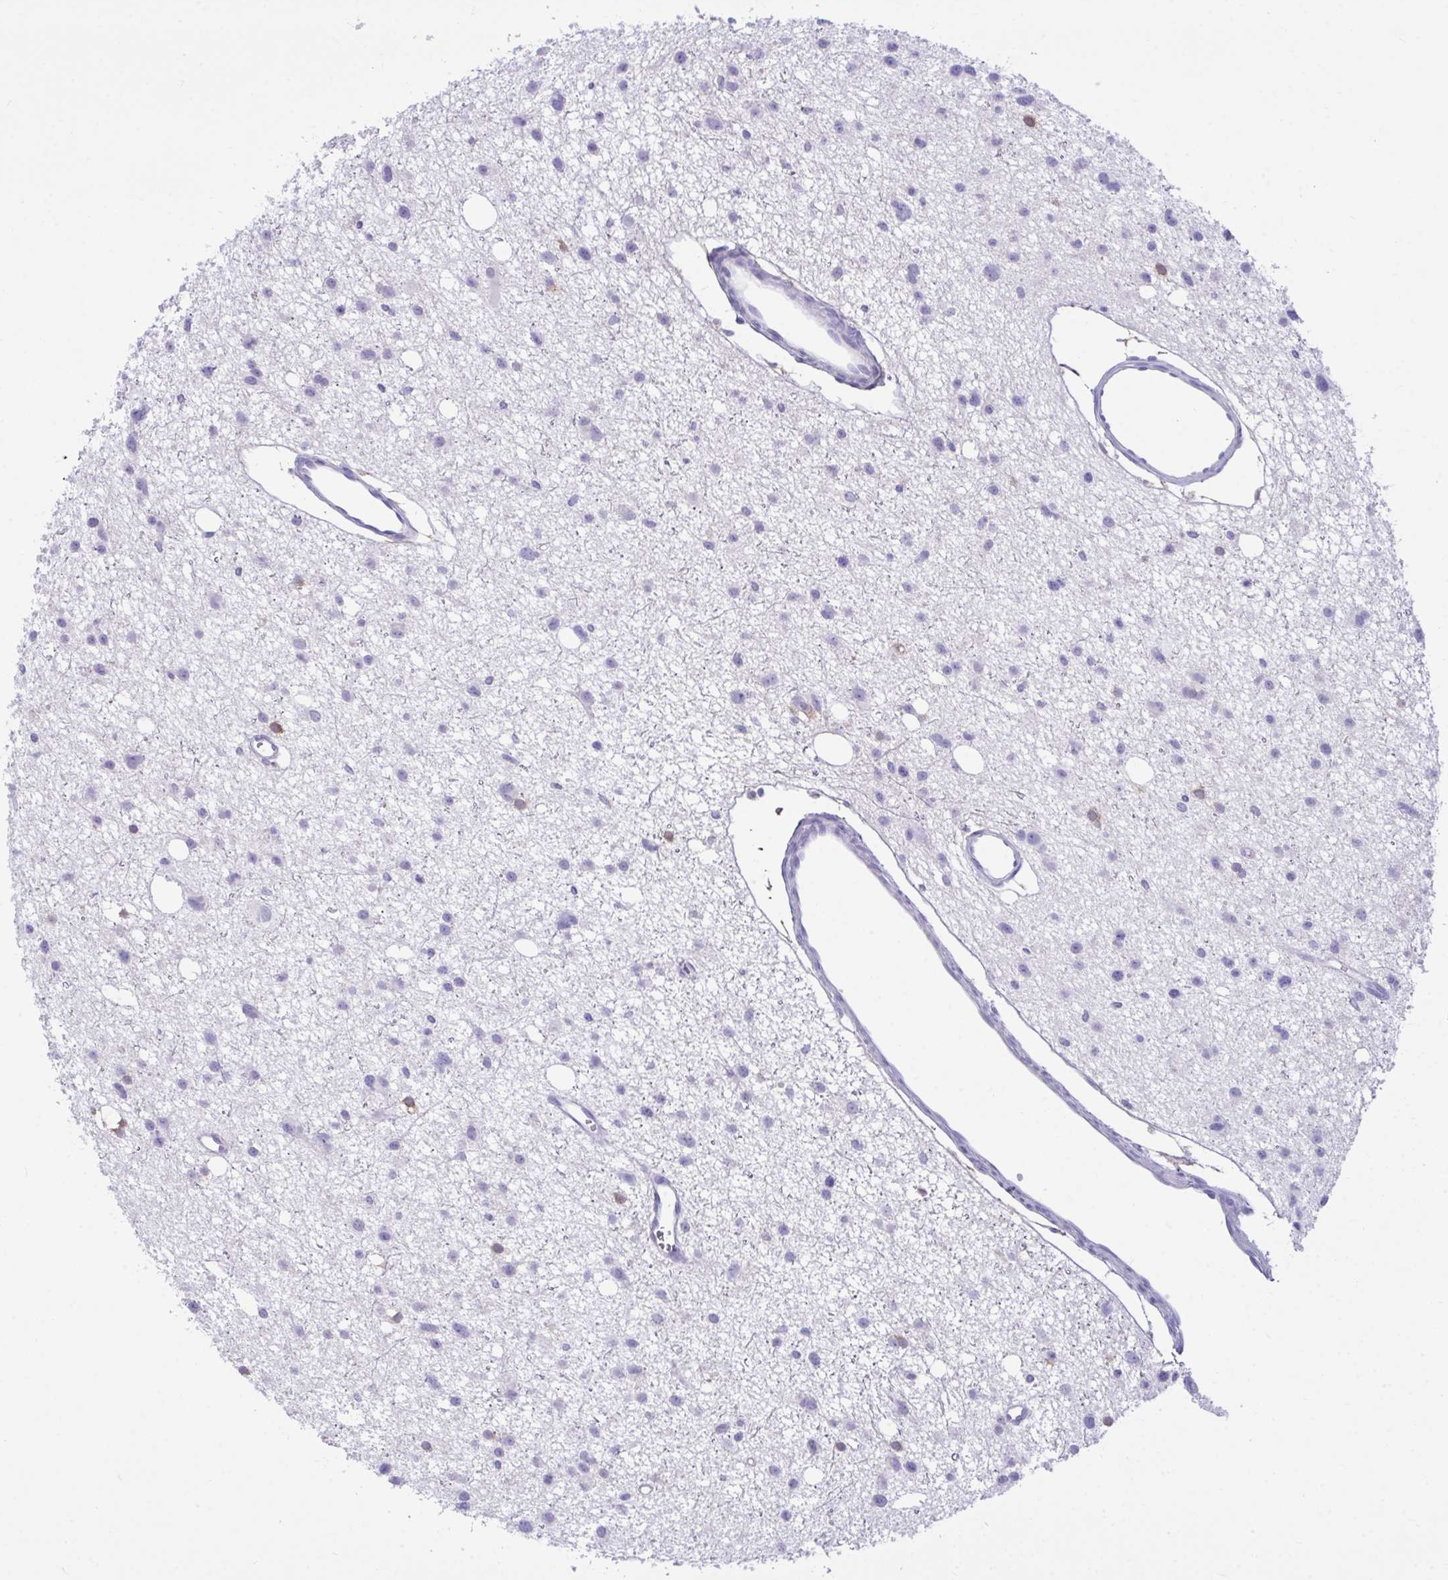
{"staining": {"intensity": "negative", "quantity": "none", "location": "none"}, "tissue": "glioma", "cell_type": "Tumor cells", "image_type": "cancer", "snomed": [{"axis": "morphology", "description": "Glioma, malignant, High grade"}, {"axis": "topography", "description": "Brain"}], "caption": "Tumor cells are negative for protein expression in human glioma. (DAB (3,3'-diaminobenzidine) immunohistochemistry (IHC), high magnification).", "gene": "PLEKHH1", "patient": {"sex": "male", "age": 23}}